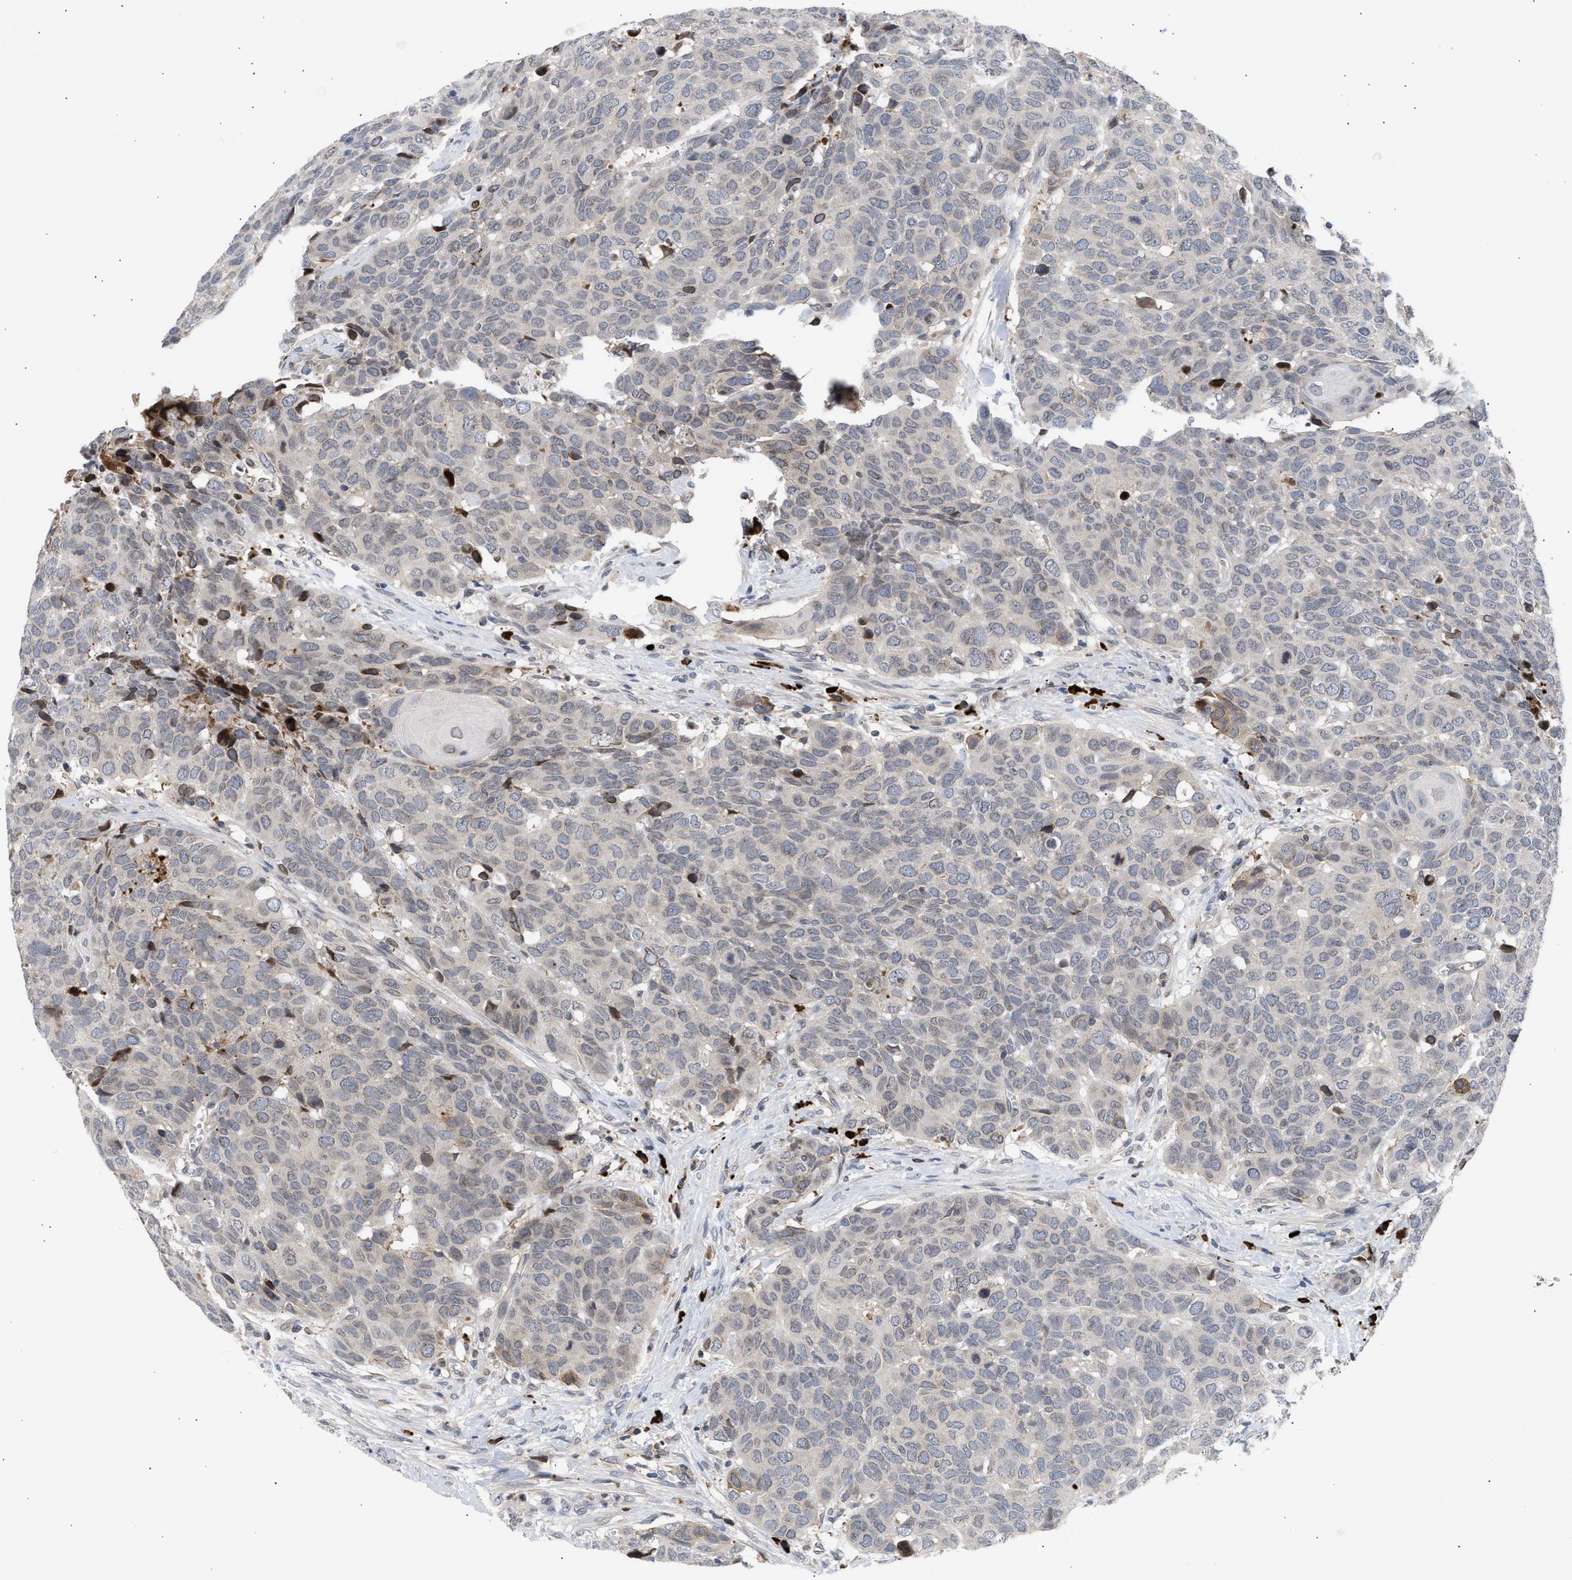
{"staining": {"intensity": "negative", "quantity": "none", "location": "none"}, "tissue": "head and neck cancer", "cell_type": "Tumor cells", "image_type": "cancer", "snomed": [{"axis": "morphology", "description": "Squamous cell carcinoma, NOS"}, {"axis": "topography", "description": "Head-Neck"}], "caption": "Tumor cells show no significant staining in squamous cell carcinoma (head and neck).", "gene": "NUP62", "patient": {"sex": "male", "age": 66}}